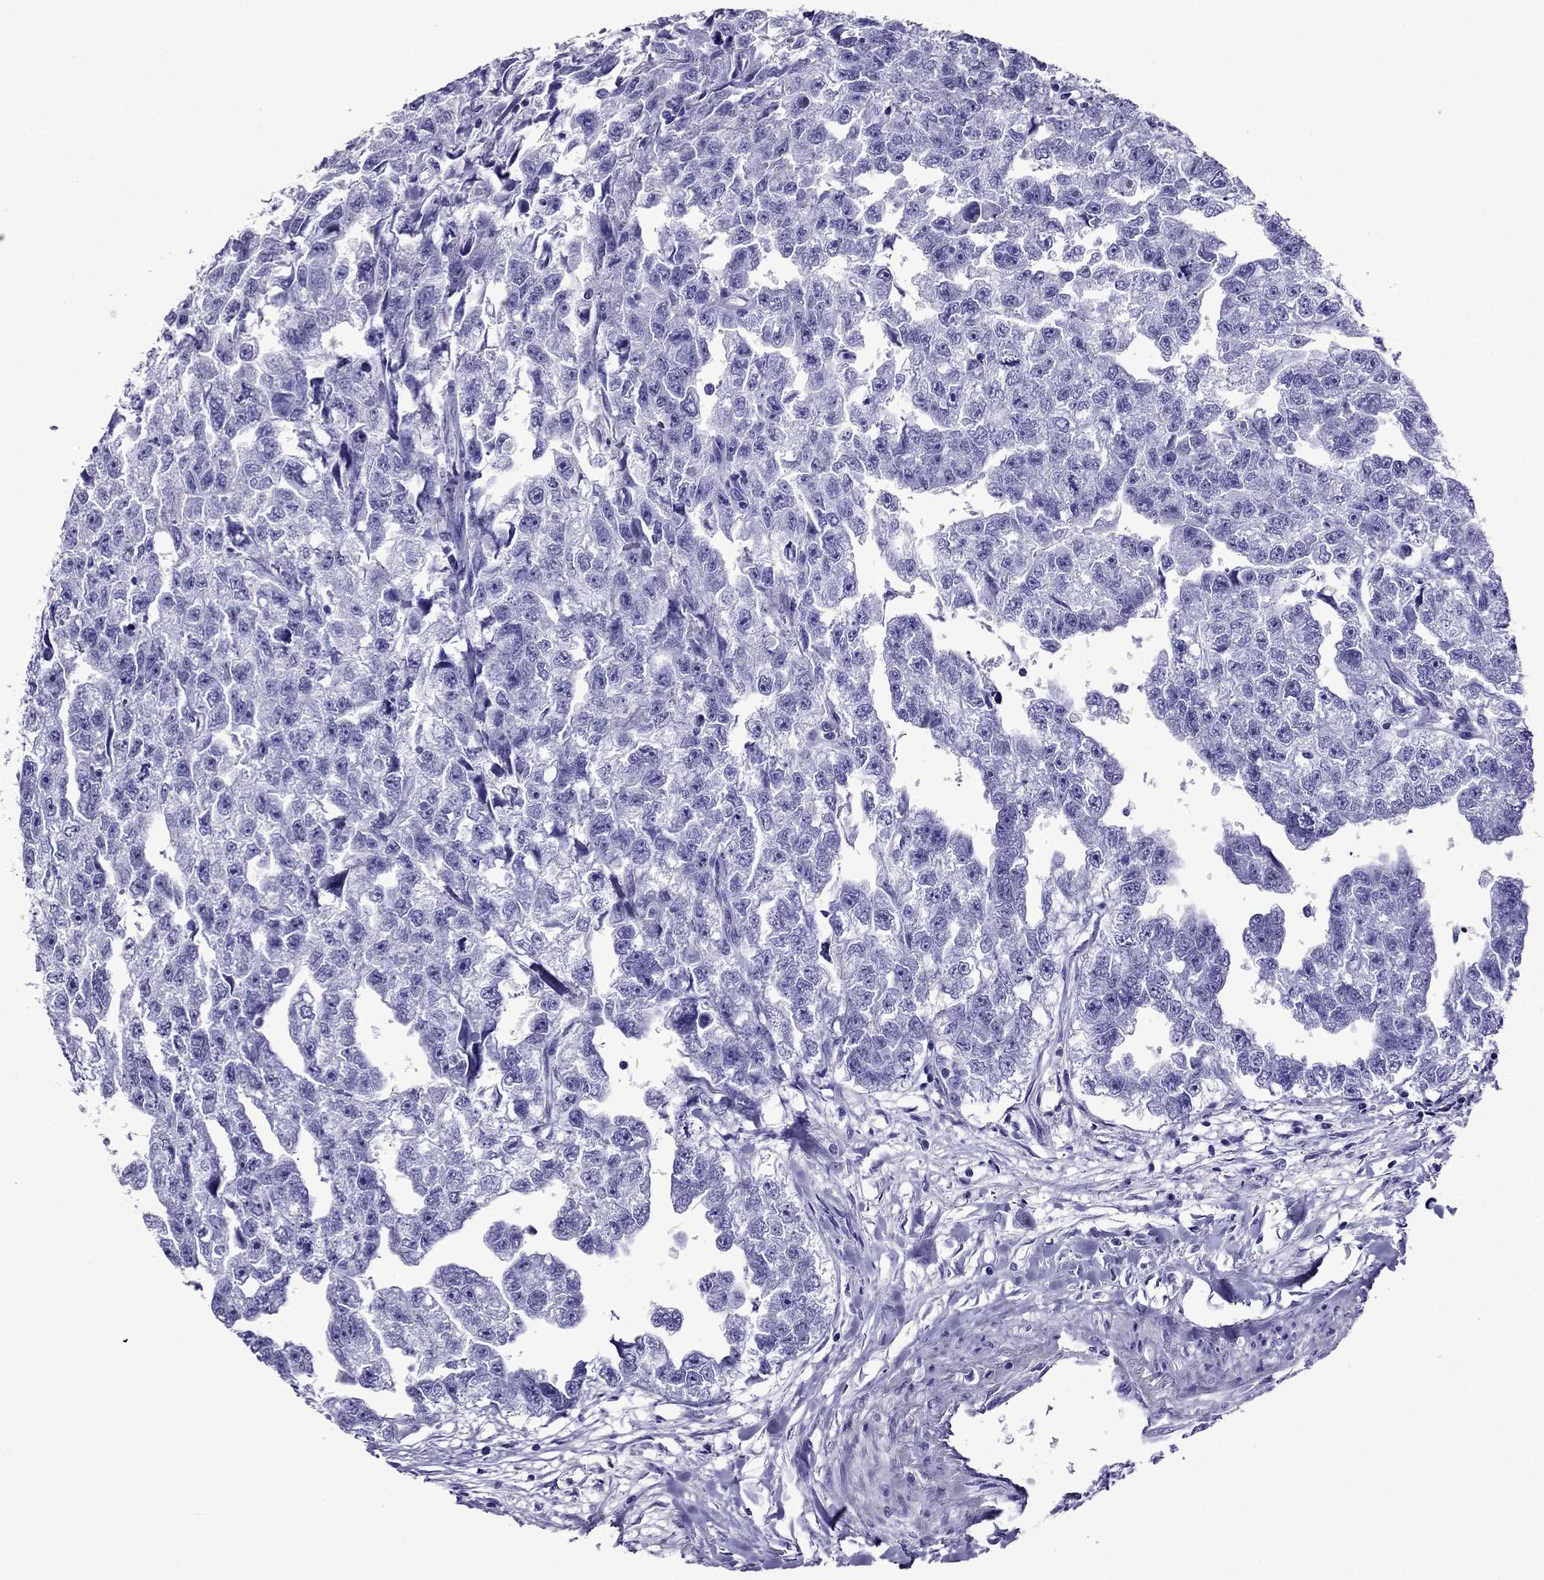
{"staining": {"intensity": "negative", "quantity": "none", "location": "none"}, "tissue": "testis cancer", "cell_type": "Tumor cells", "image_type": "cancer", "snomed": [{"axis": "morphology", "description": "Carcinoma, Embryonal, NOS"}, {"axis": "morphology", "description": "Teratoma, malignant, NOS"}, {"axis": "topography", "description": "Testis"}], "caption": "Tumor cells show no significant staining in teratoma (malignant) (testis).", "gene": "CRYBA1", "patient": {"sex": "male", "age": 44}}